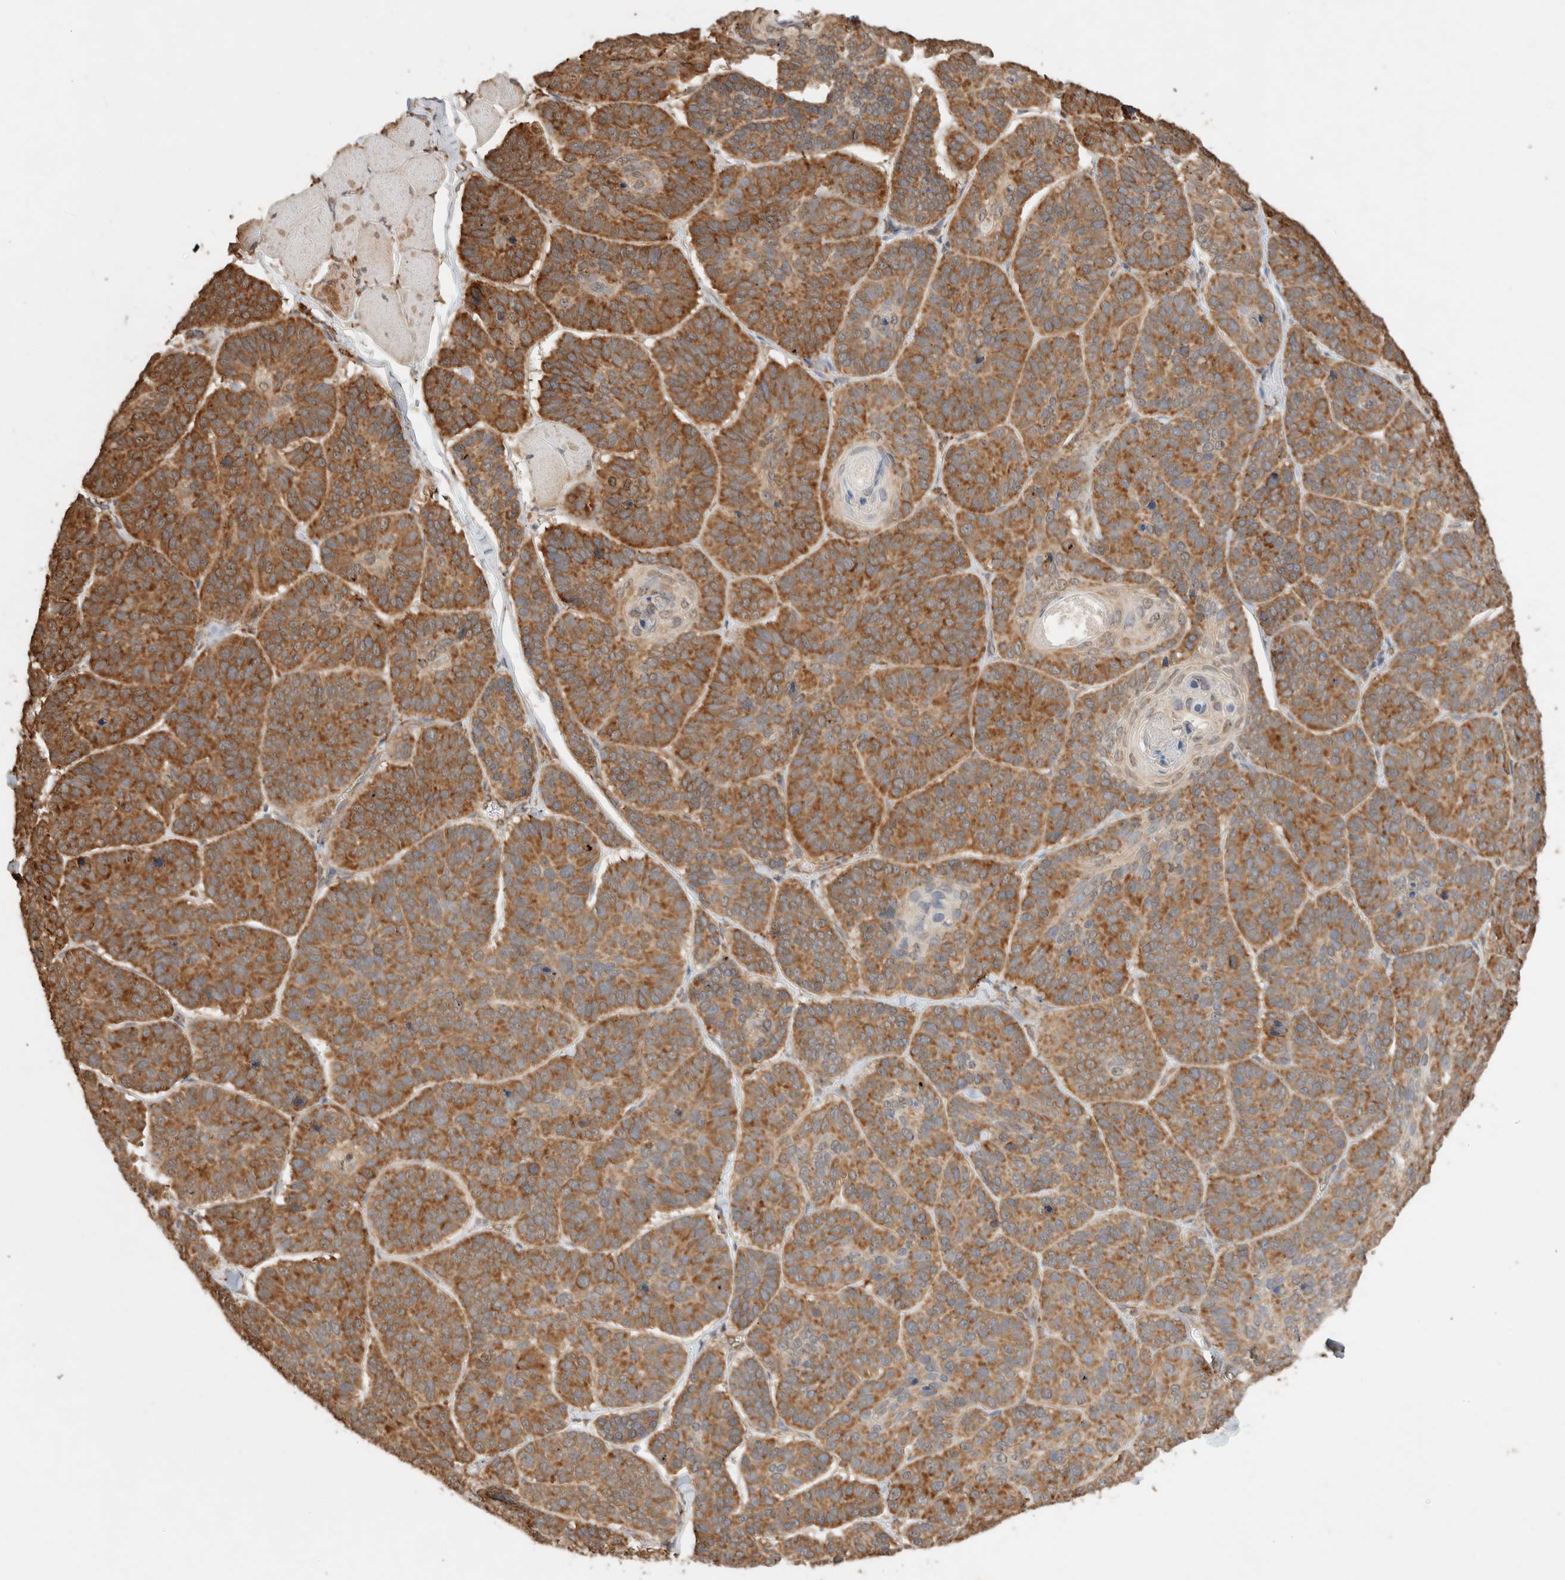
{"staining": {"intensity": "moderate", "quantity": ">75%", "location": "cytoplasmic/membranous"}, "tissue": "skin cancer", "cell_type": "Tumor cells", "image_type": "cancer", "snomed": [{"axis": "morphology", "description": "Basal cell carcinoma"}, {"axis": "topography", "description": "Skin"}], "caption": "Protein staining reveals moderate cytoplasmic/membranous expression in about >75% of tumor cells in skin basal cell carcinoma. Nuclei are stained in blue.", "gene": "ERAP1", "patient": {"sex": "male", "age": 62}}